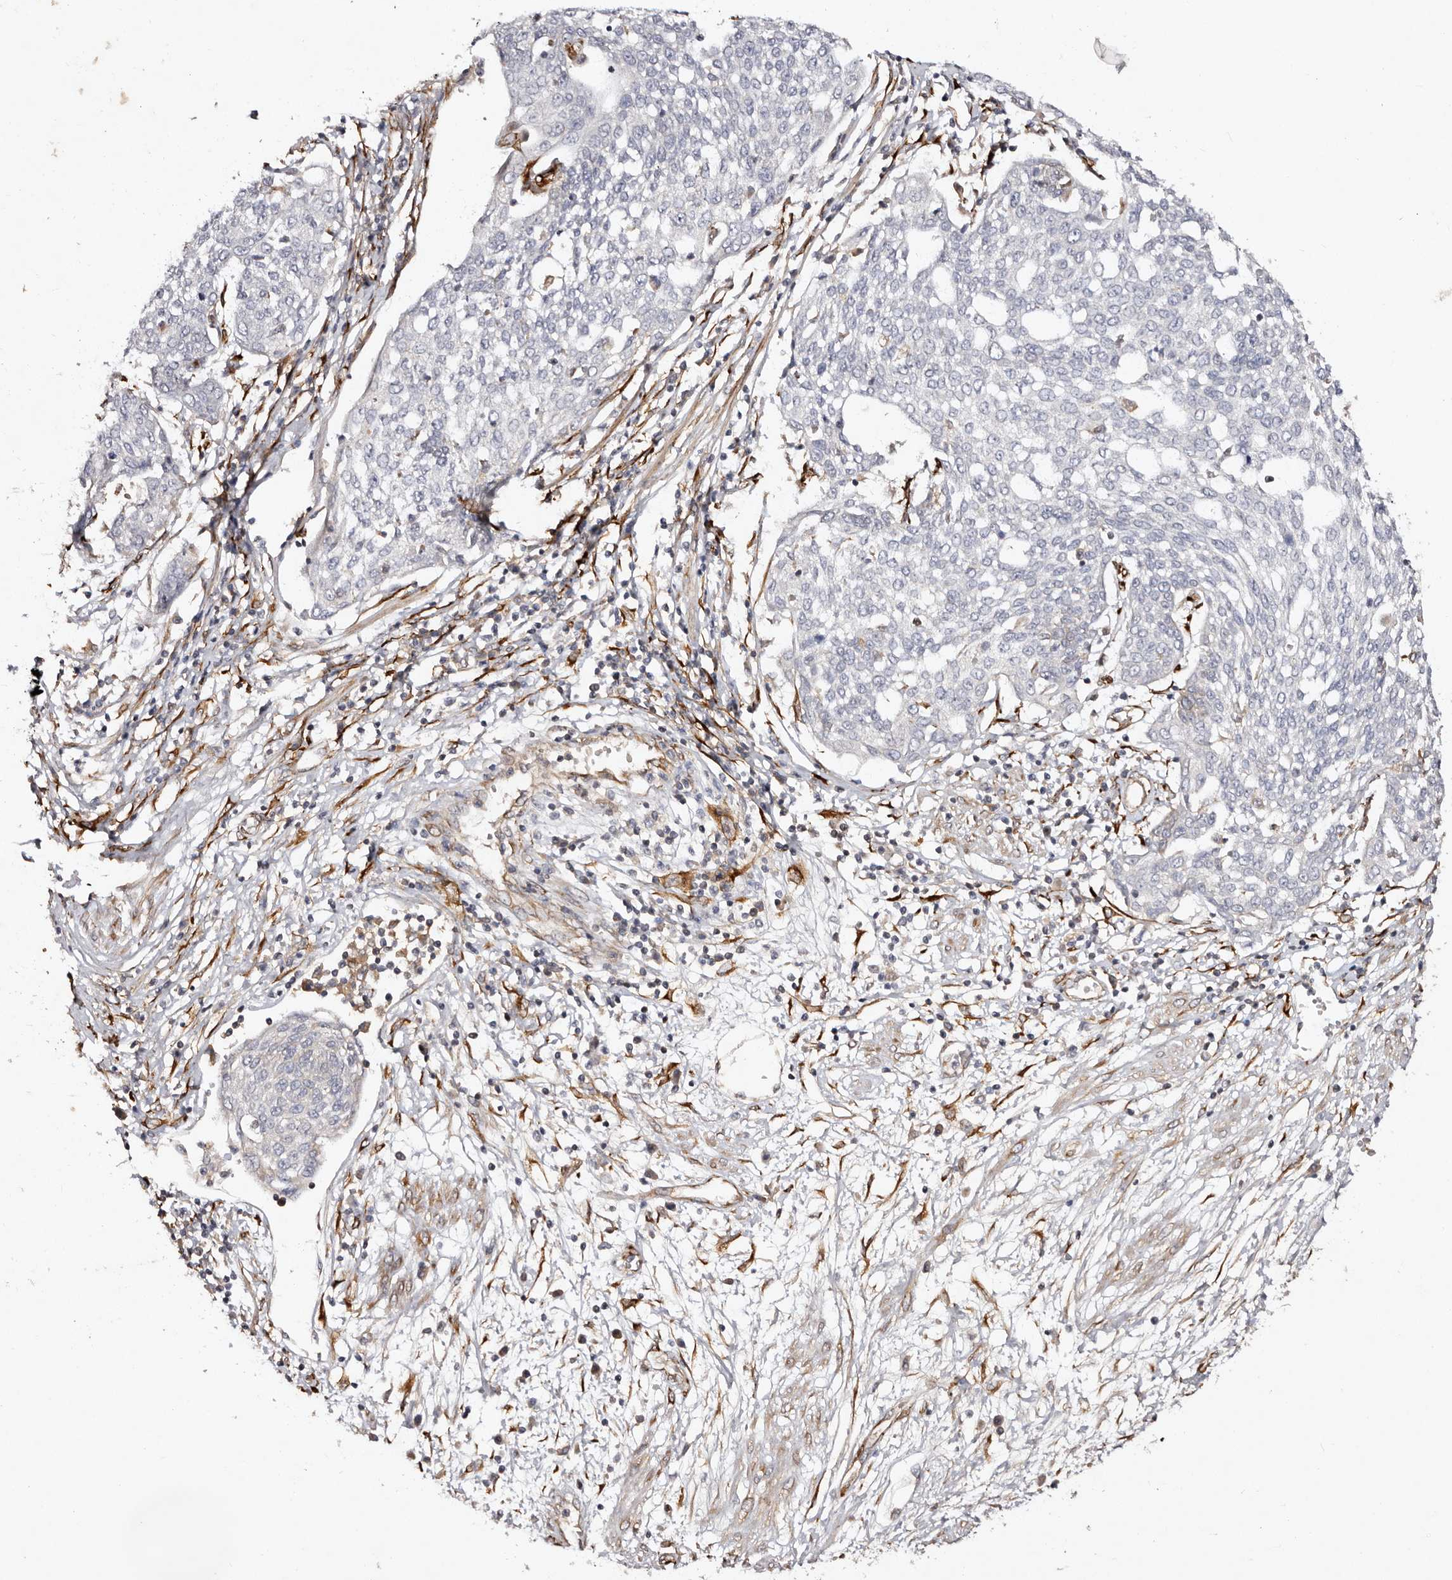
{"staining": {"intensity": "negative", "quantity": "none", "location": "none"}, "tissue": "cervical cancer", "cell_type": "Tumor cells", "image_type": "cancer", "snomed": [{"axis": "morphology", "description": "Squamous cell carcinoma, NOS"}, {"axis": "topography", "description": "Cervix"}], "caption": "Photomicrograph shows no protein expression in tumor cells of squamous cell carcinoma (cervical) tissue. The staining is performed using DAB (3,3'-diaminobenzidine) brown chromogen with nuclei counter-stained in using hematoxylin.", "gene": "SERPINH1", "patient": {"sex": "female", "age": 34}}